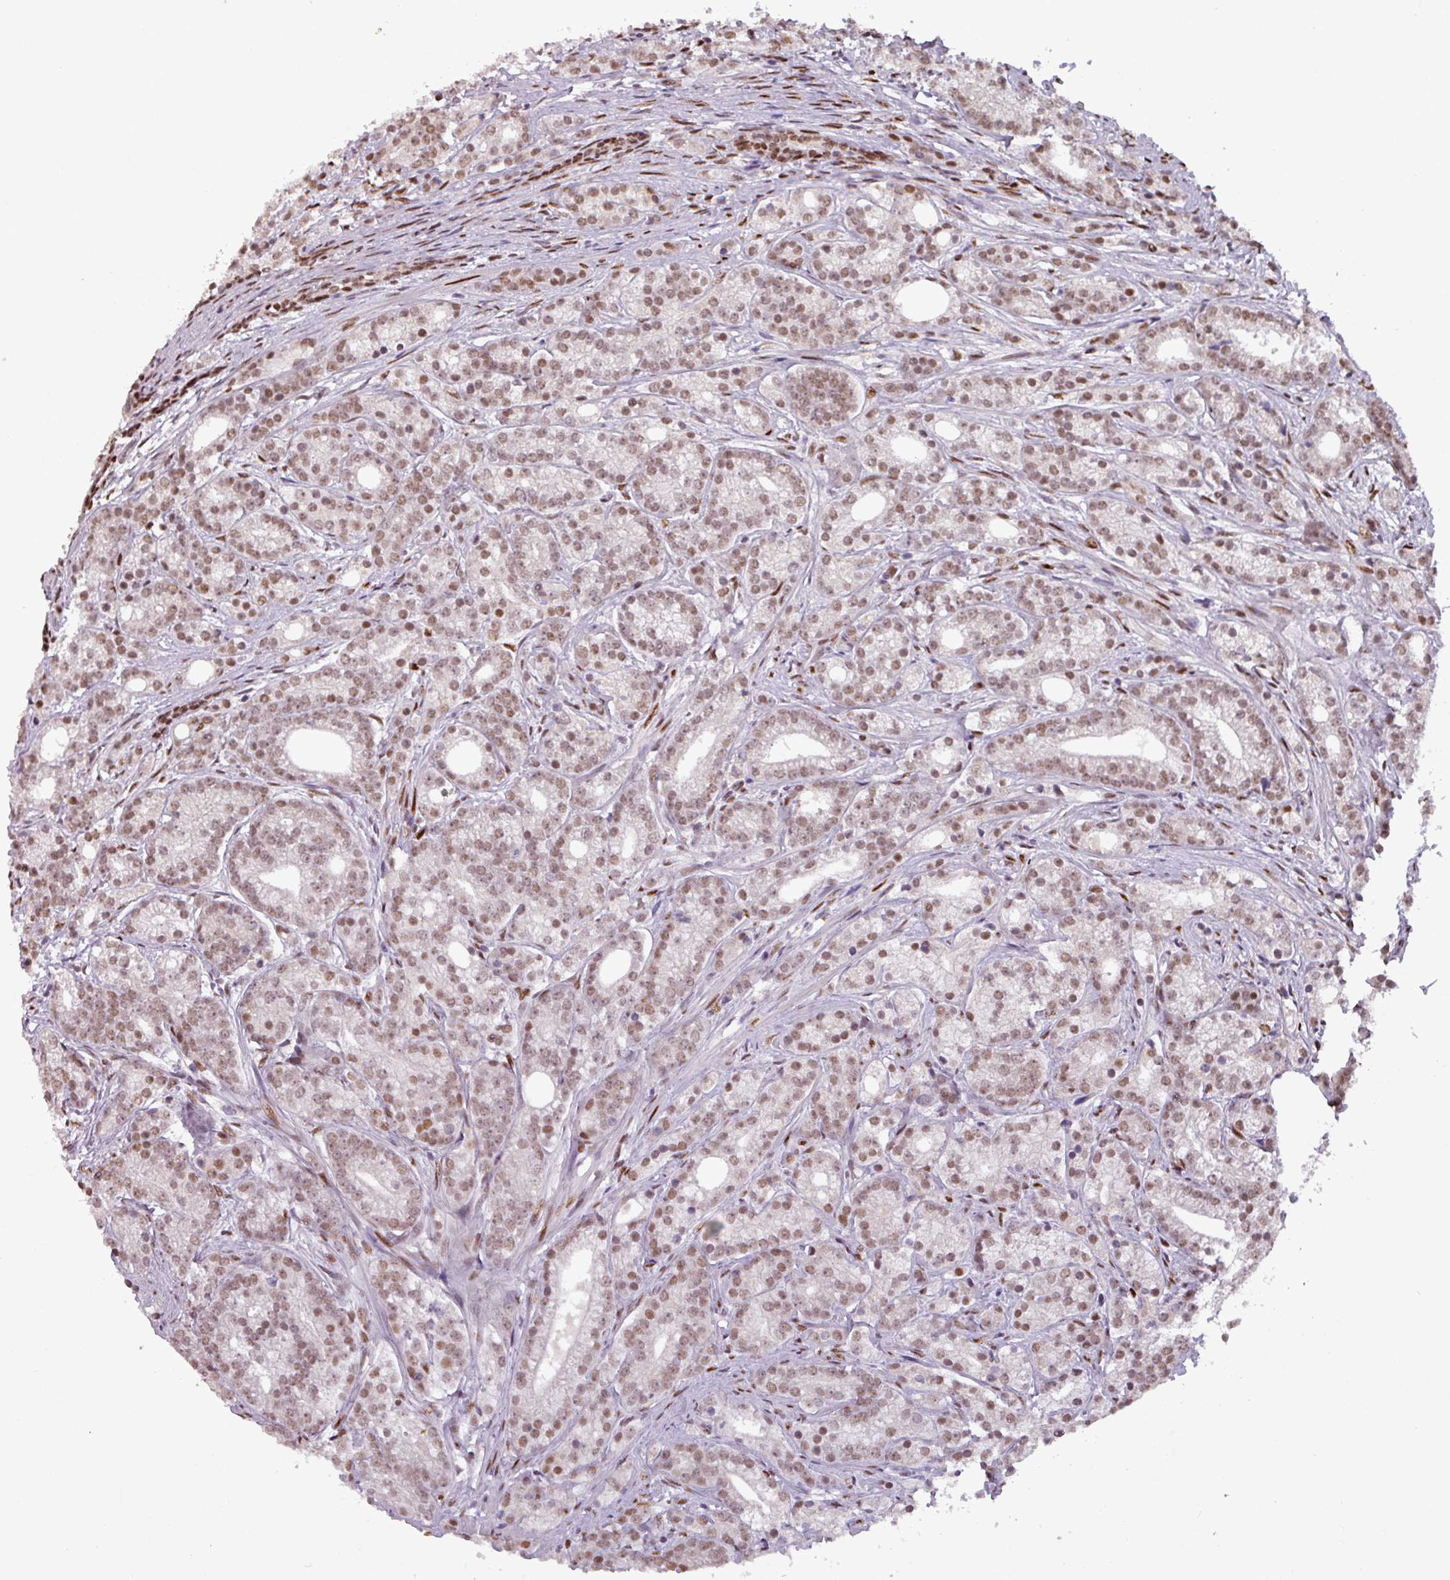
{"staining": {"intensity": "moderate", "quantity": ">75%", "location": "nuclear"}, "tissue": "prostate cancer", "cell_type": "Tumor cells", "image_type": "cancer", "snomed": [{"axis": "morphology", "description": "Adenocarcinoma, Low grade"}, {"axis": "topography", "description": "Prostate"}], "caption": "Prostate adenocarcinoma (low-grade) stained with a brown dye exhibits moderate nuclear positive staining in approximately >75% of tumor cells.", "gene": "IRF2BPL", "patient": {"sex": "male", "age": 71}}